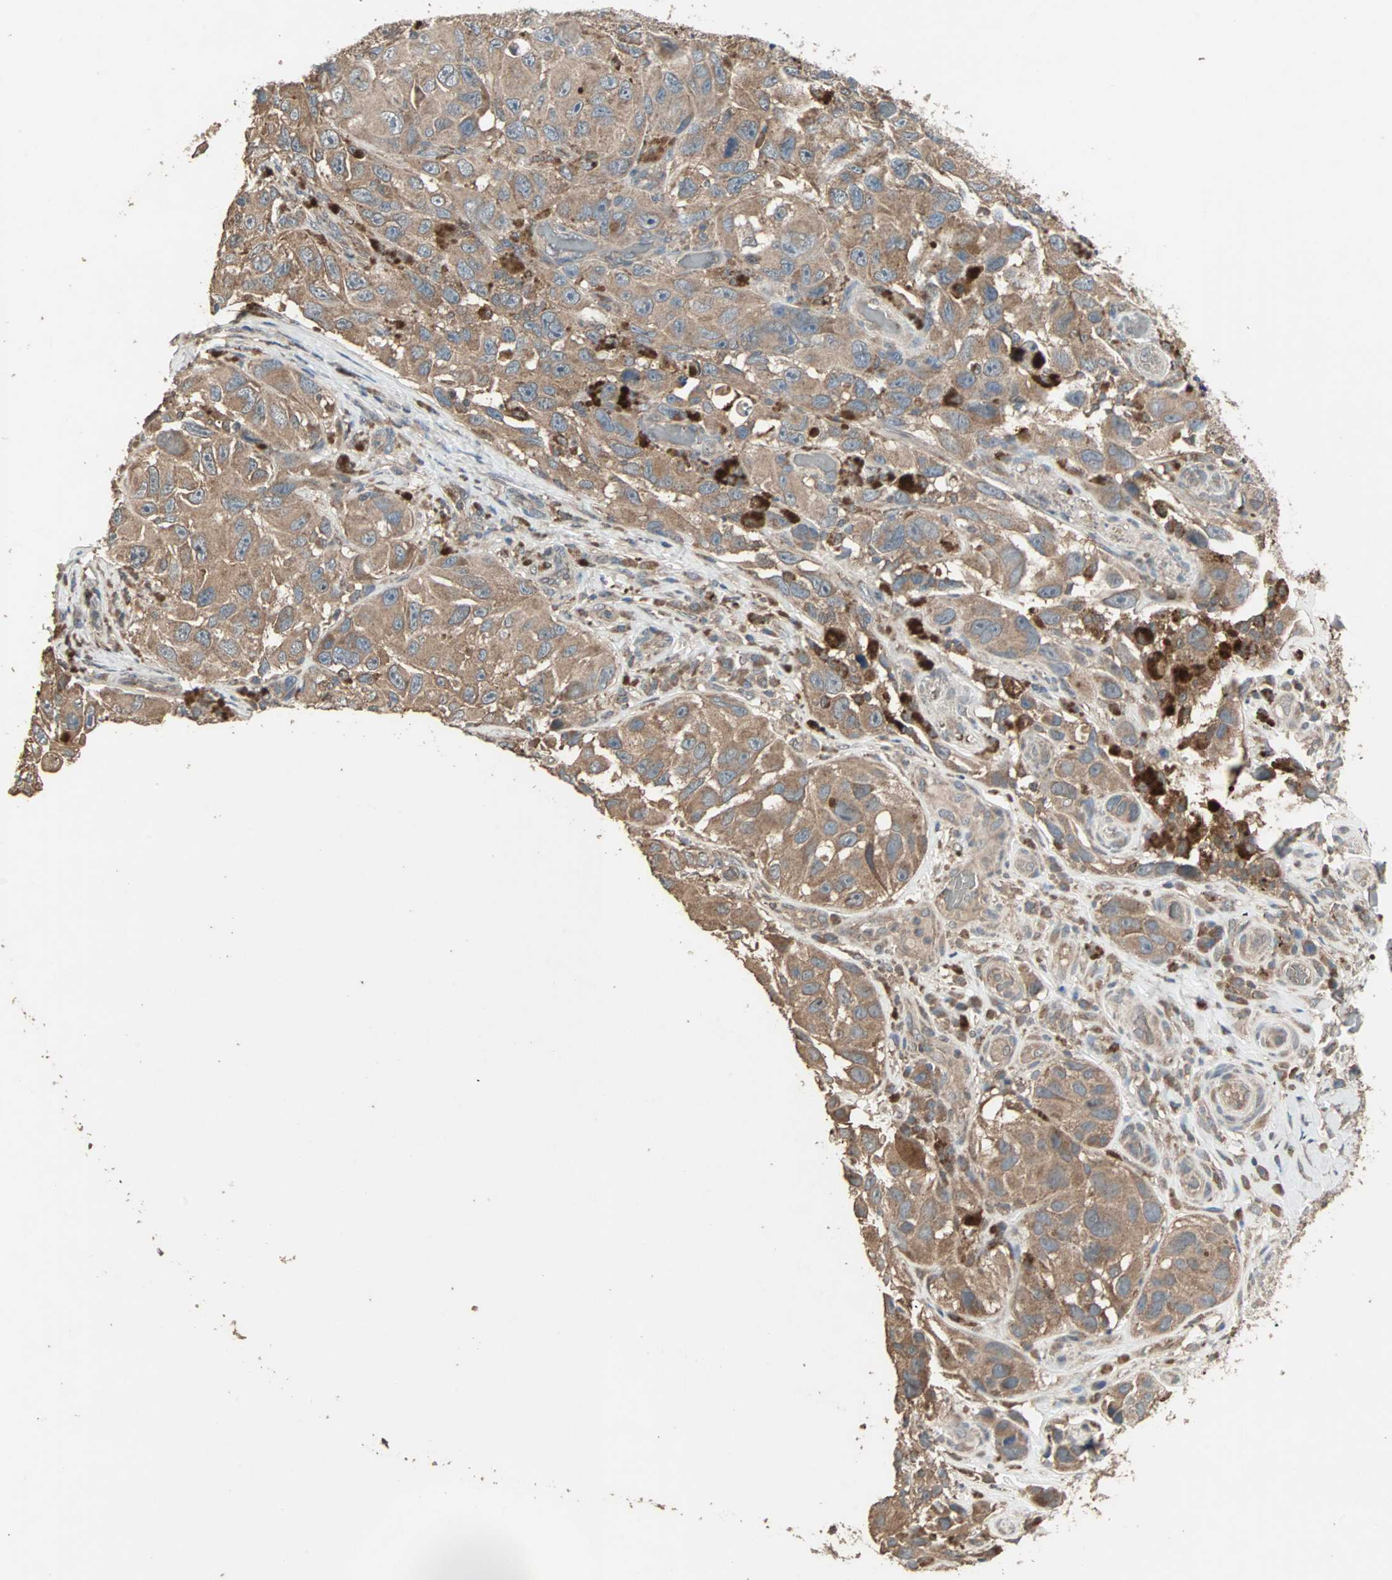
{"staining": {"intensity": "moderate", "quantity": ">75%", "location": "cytoplasmic/membranous"}, "tissue": "melanoma", "cell_type": "Tumor cells", "image_type": "cancer", "snomed": [{"axis": "morphology", "description": "Malignant melanoma, NOS"}, {"axis": "topography", "description": "Skin"}], "caption": "Immunohistochemistry photomicrograph of melanoma stained for a protein (brown), which demonstrates medium levels of moderate cytoplasmic/membranous positivity in about >75% of tumor cells.", "gene": "UBAC1", "patient": {"sex": "female", "age": 73}}